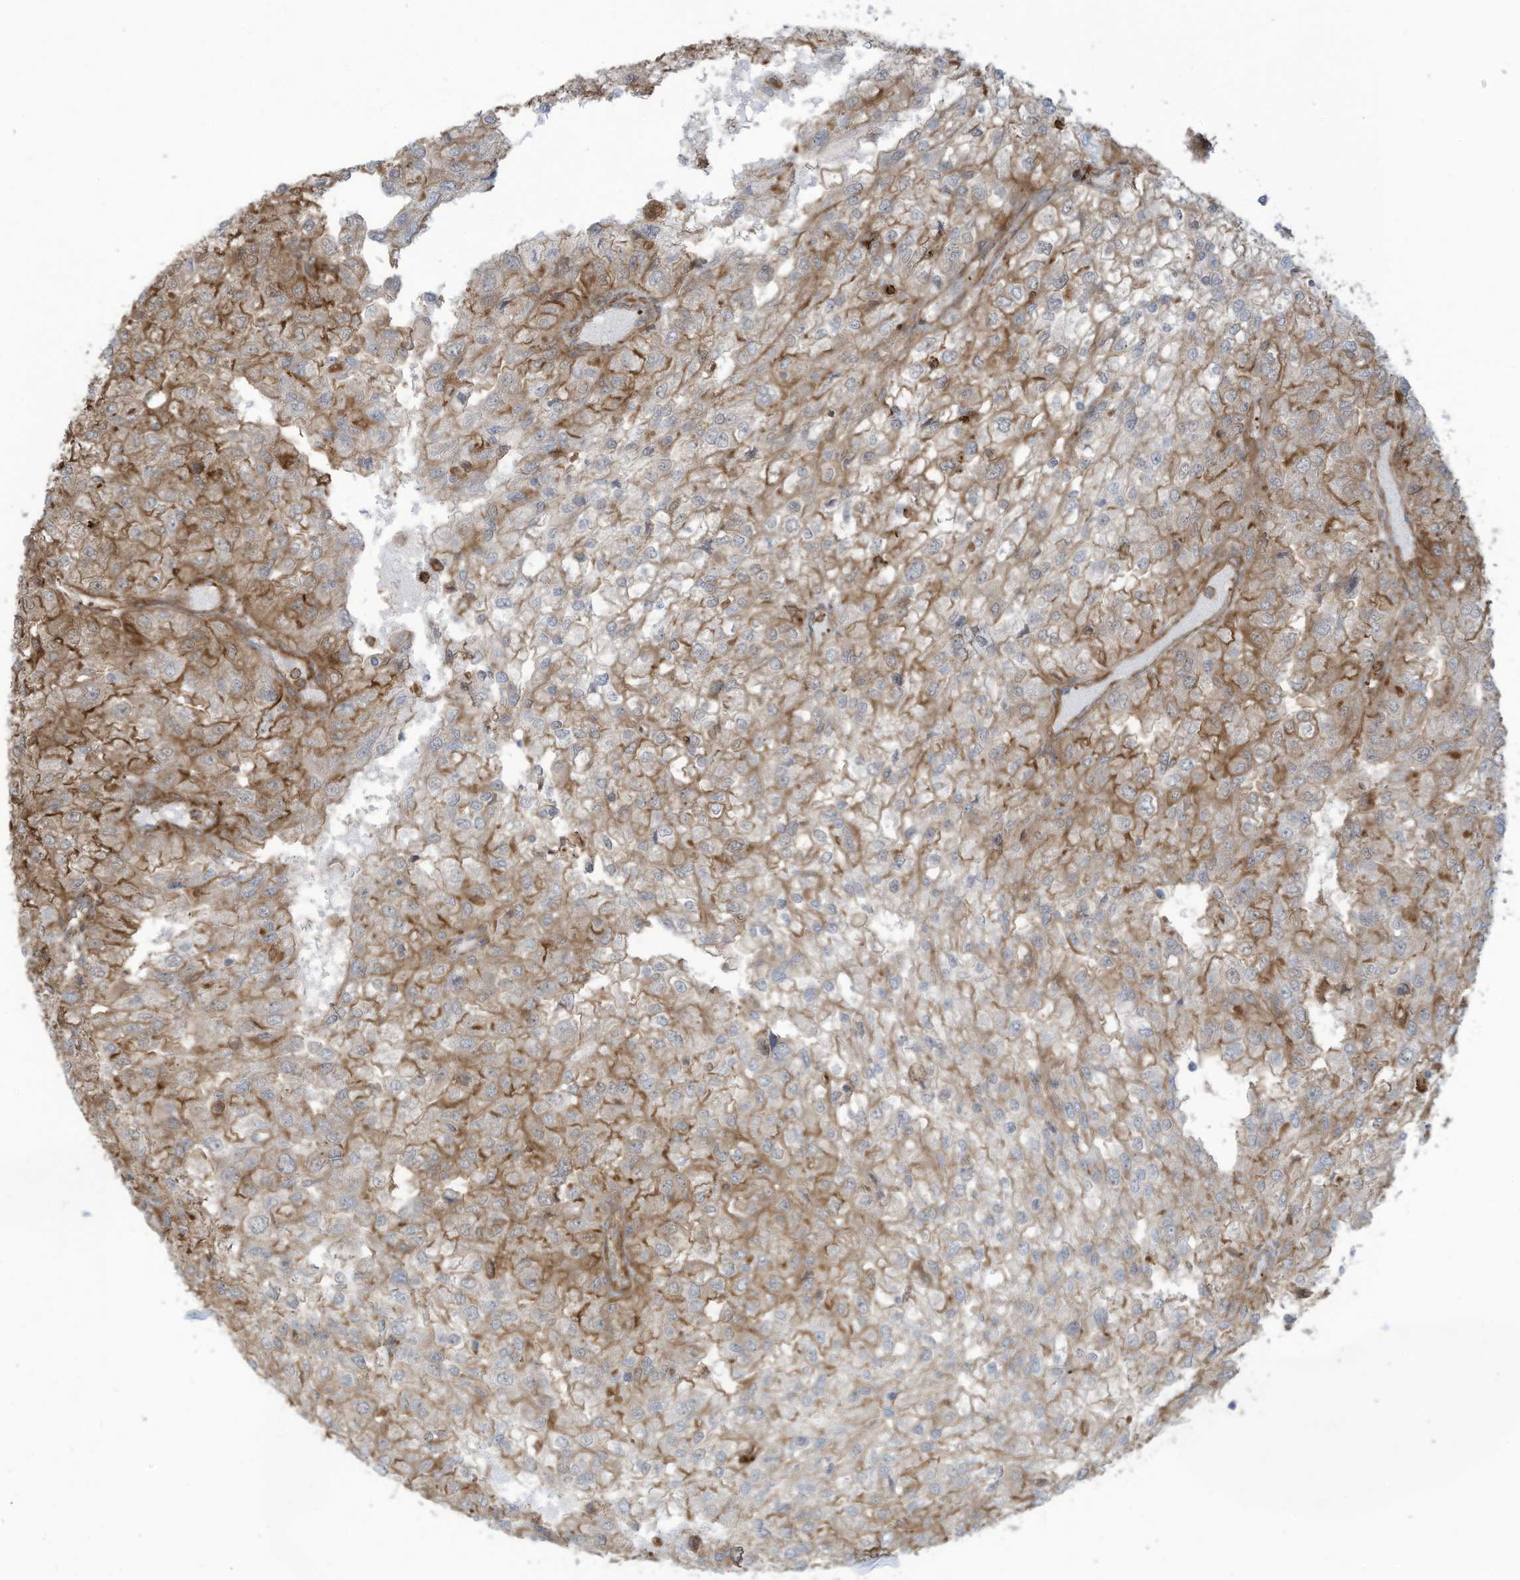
{"staining": {"intensity": "moderate", "quantity": ">75%", "location": "cytoplasmic/membranous"}, "tissue": "renal cancer", "cell_type": "Tumor cells", "image_type": "cancer", "snomed": [{"axis": "morphology", "description": "Adenocarcinoma, NOS"}, {"axis": "topography", "description": "Kidney"}], "caption": "Tumor cells reveal medium levels of moderate cytoplasmic/membranous expression in about >75% of cells in adenocarcinoma (renal).", "gene": "SLC9A2", "patient": {"sex": "female", "age": 54}}